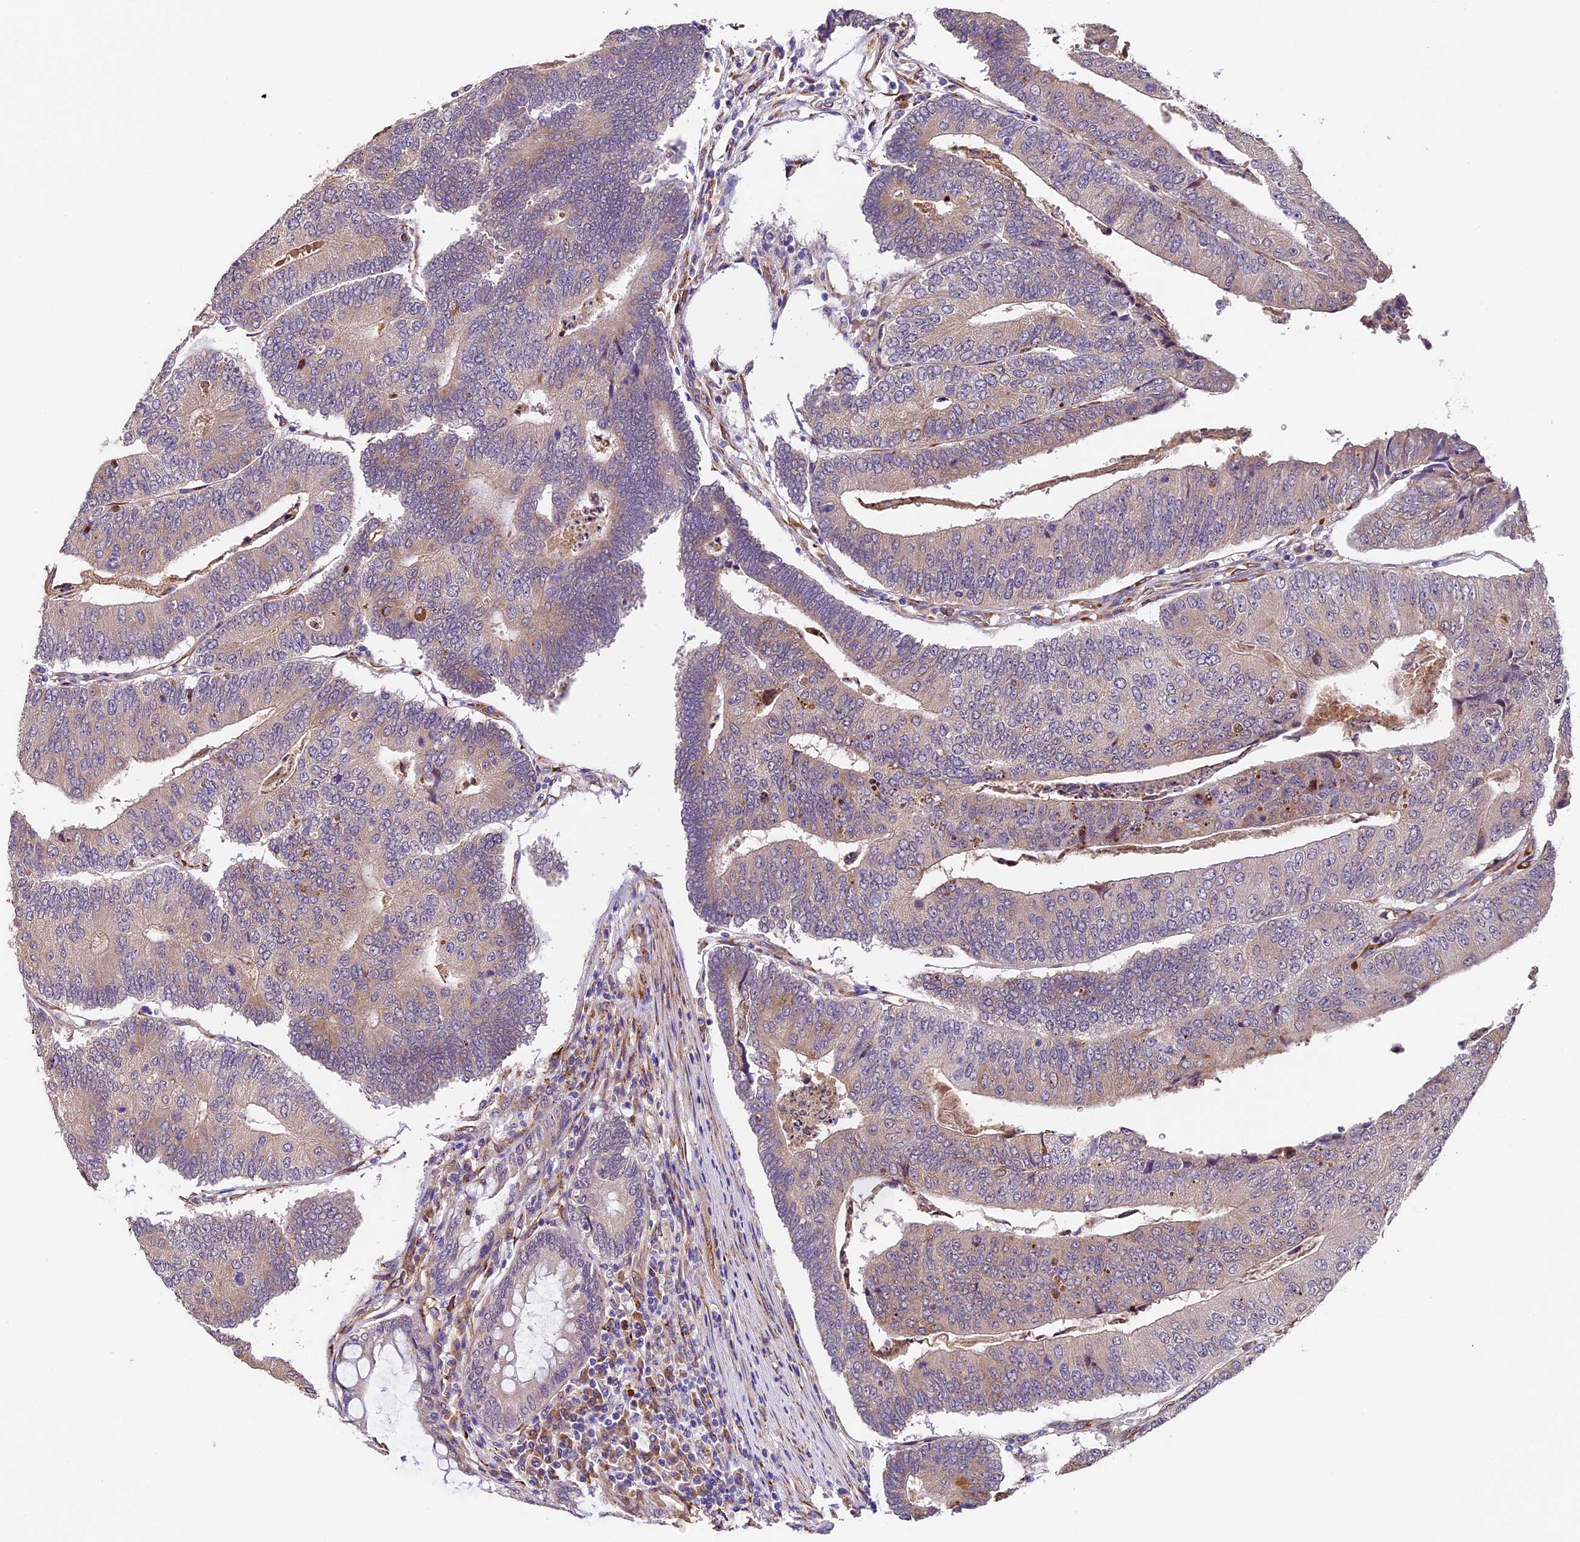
{"staining": {"intensity": "negative", "quantity": "none", "location": "none"}, "tissue": "colorectal cancer", "cell_type": "Tumor cells", "image_type": "cancer", "snomed": [{"axis": "morphology", "description": "Adenocarcinoma, NOS"}, {"axis": "topography", "description": "Colon"}], "caption": "Immunohistochemistry (IHC) of colorectal cancer (adenocarcinoma) displays no staining in tumor cells.", "gene": "LSM7", "patient": {"sex": "female", "age": 67}}